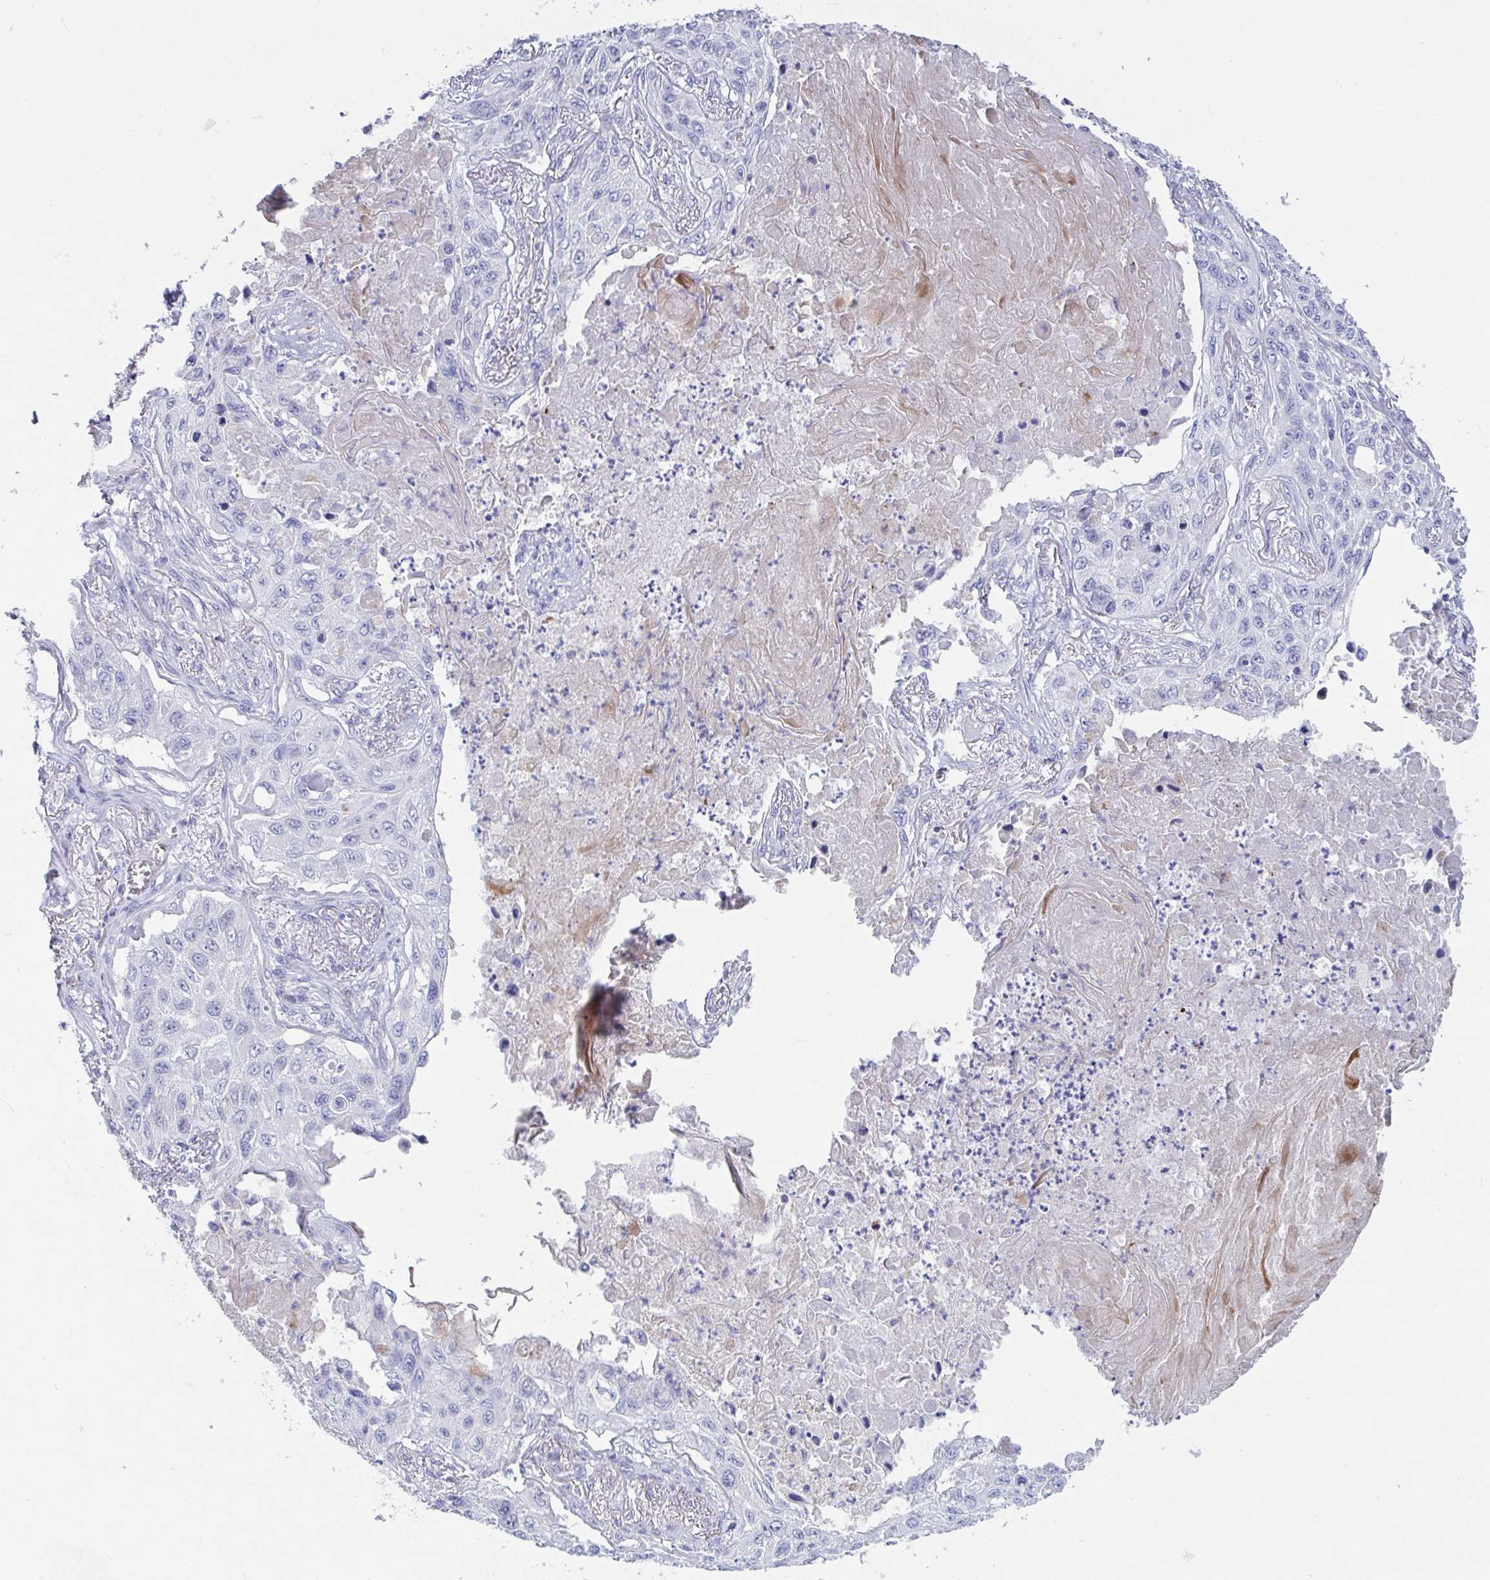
{"staining": {"intensity": "negative", "quantity": "none", "location": "none"}, "tissue": "lung cancer", "cell_type": "Tumor cells", "image_type": "cancer", "snomed": [{"axis": "morphology", "description": "Squamous cell carcinoma, NOS"}, {"axis": "topography", "description": "Lung"}], "caption": "A histopathology image of human squamous cell carcinoma (lung) is negative for staining in tumor cells.", "gene": "ZNF561", "patient": {"sex": "male", "age": 75}}